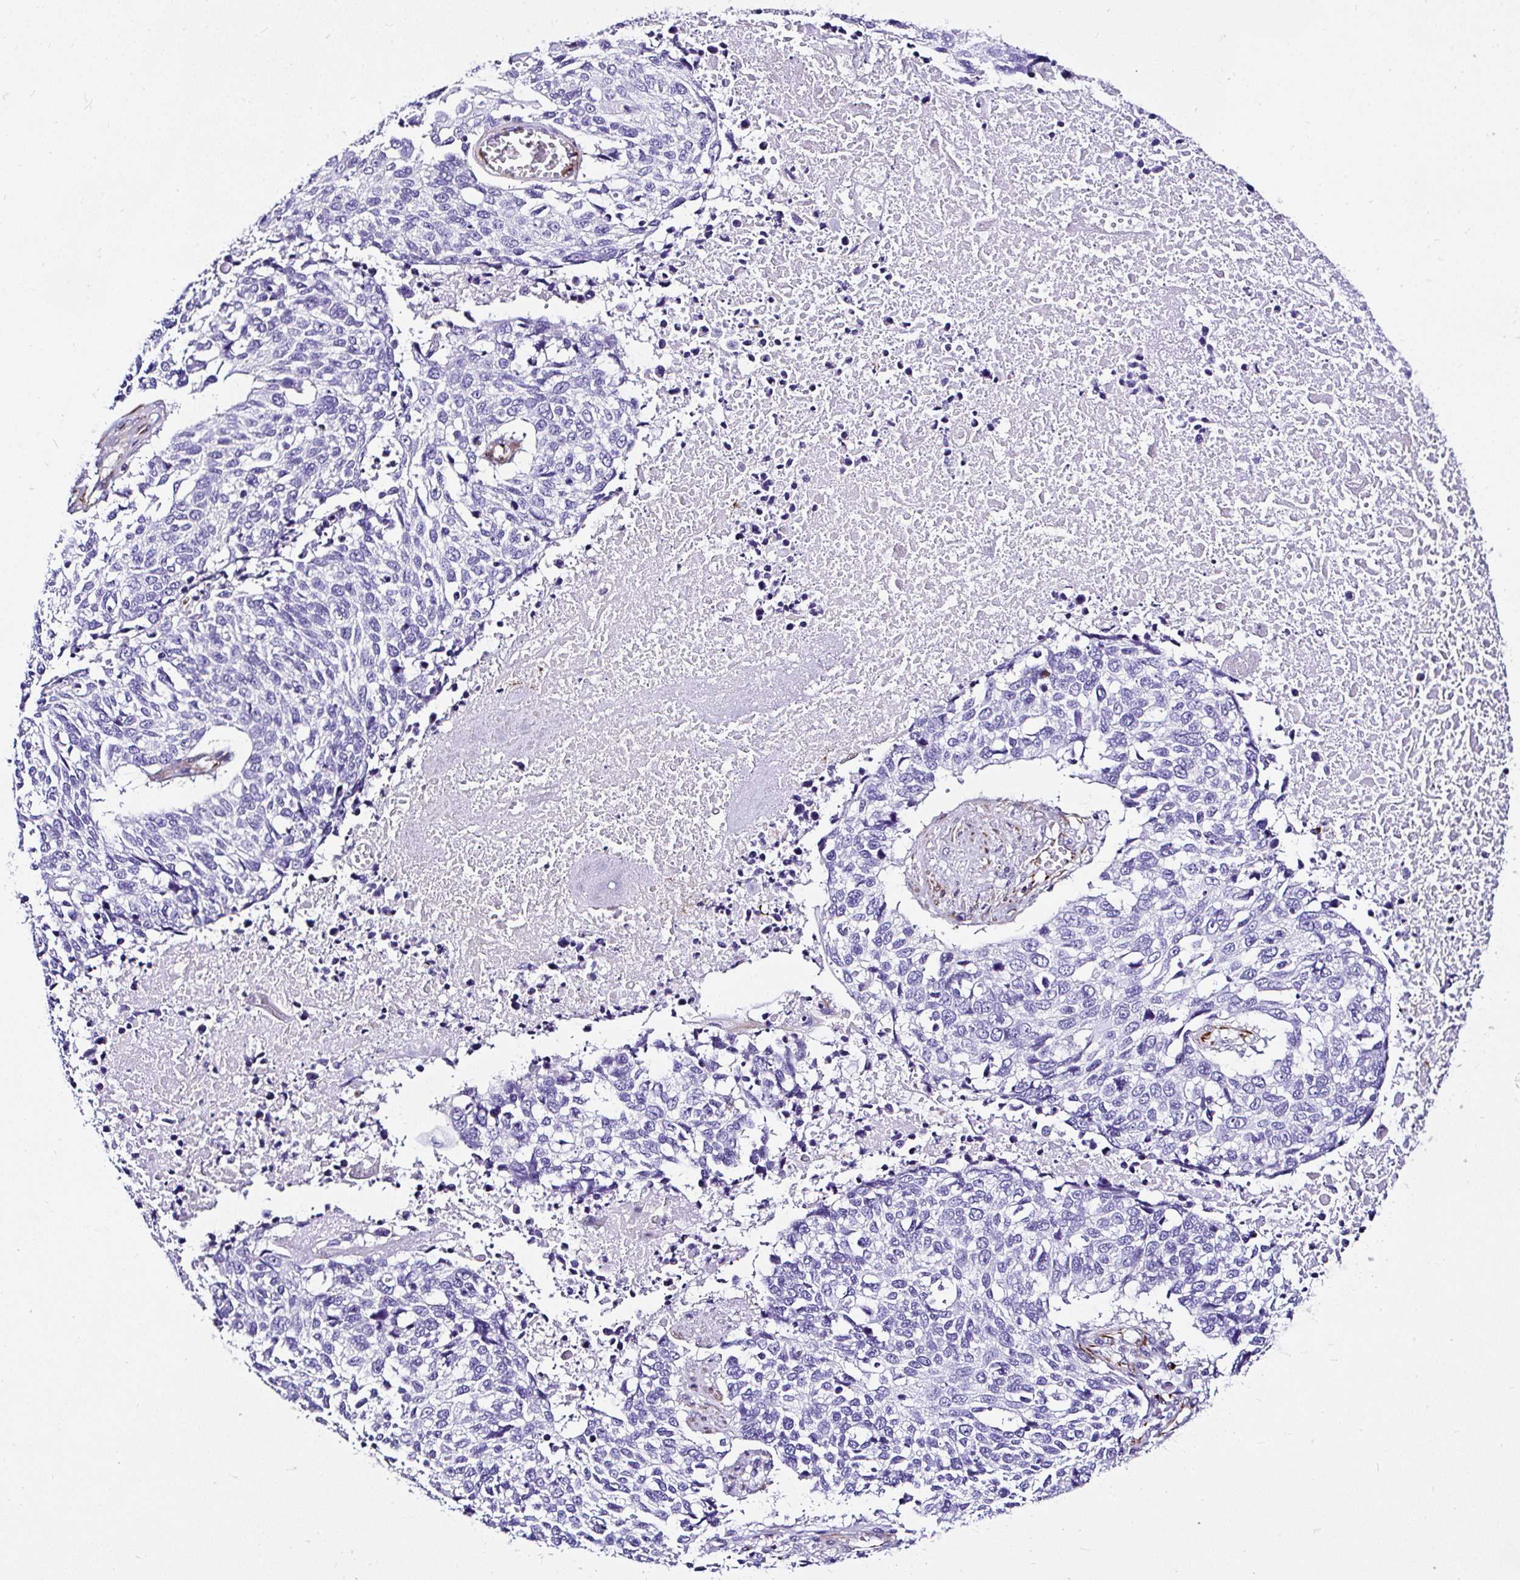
{"staining": {"intensity": "negative", "quantity": "none", "location": "none"}, "tissue": "lung cancer", "cell_type": "Tumor cells", "image_type": "cancer", "snomed": [{"axis": "morphology", "description": "Squamous cell carcinoma, NOS"}, {"axis": "topography", "description": "Lung"}], "caption": "Squamous cell carcinoma (lung) stained for a protein using IHC demonstrates no staining tumor cells.", "gene": "DEPDC5", "patient": {"sex": "male", "age": 62}}